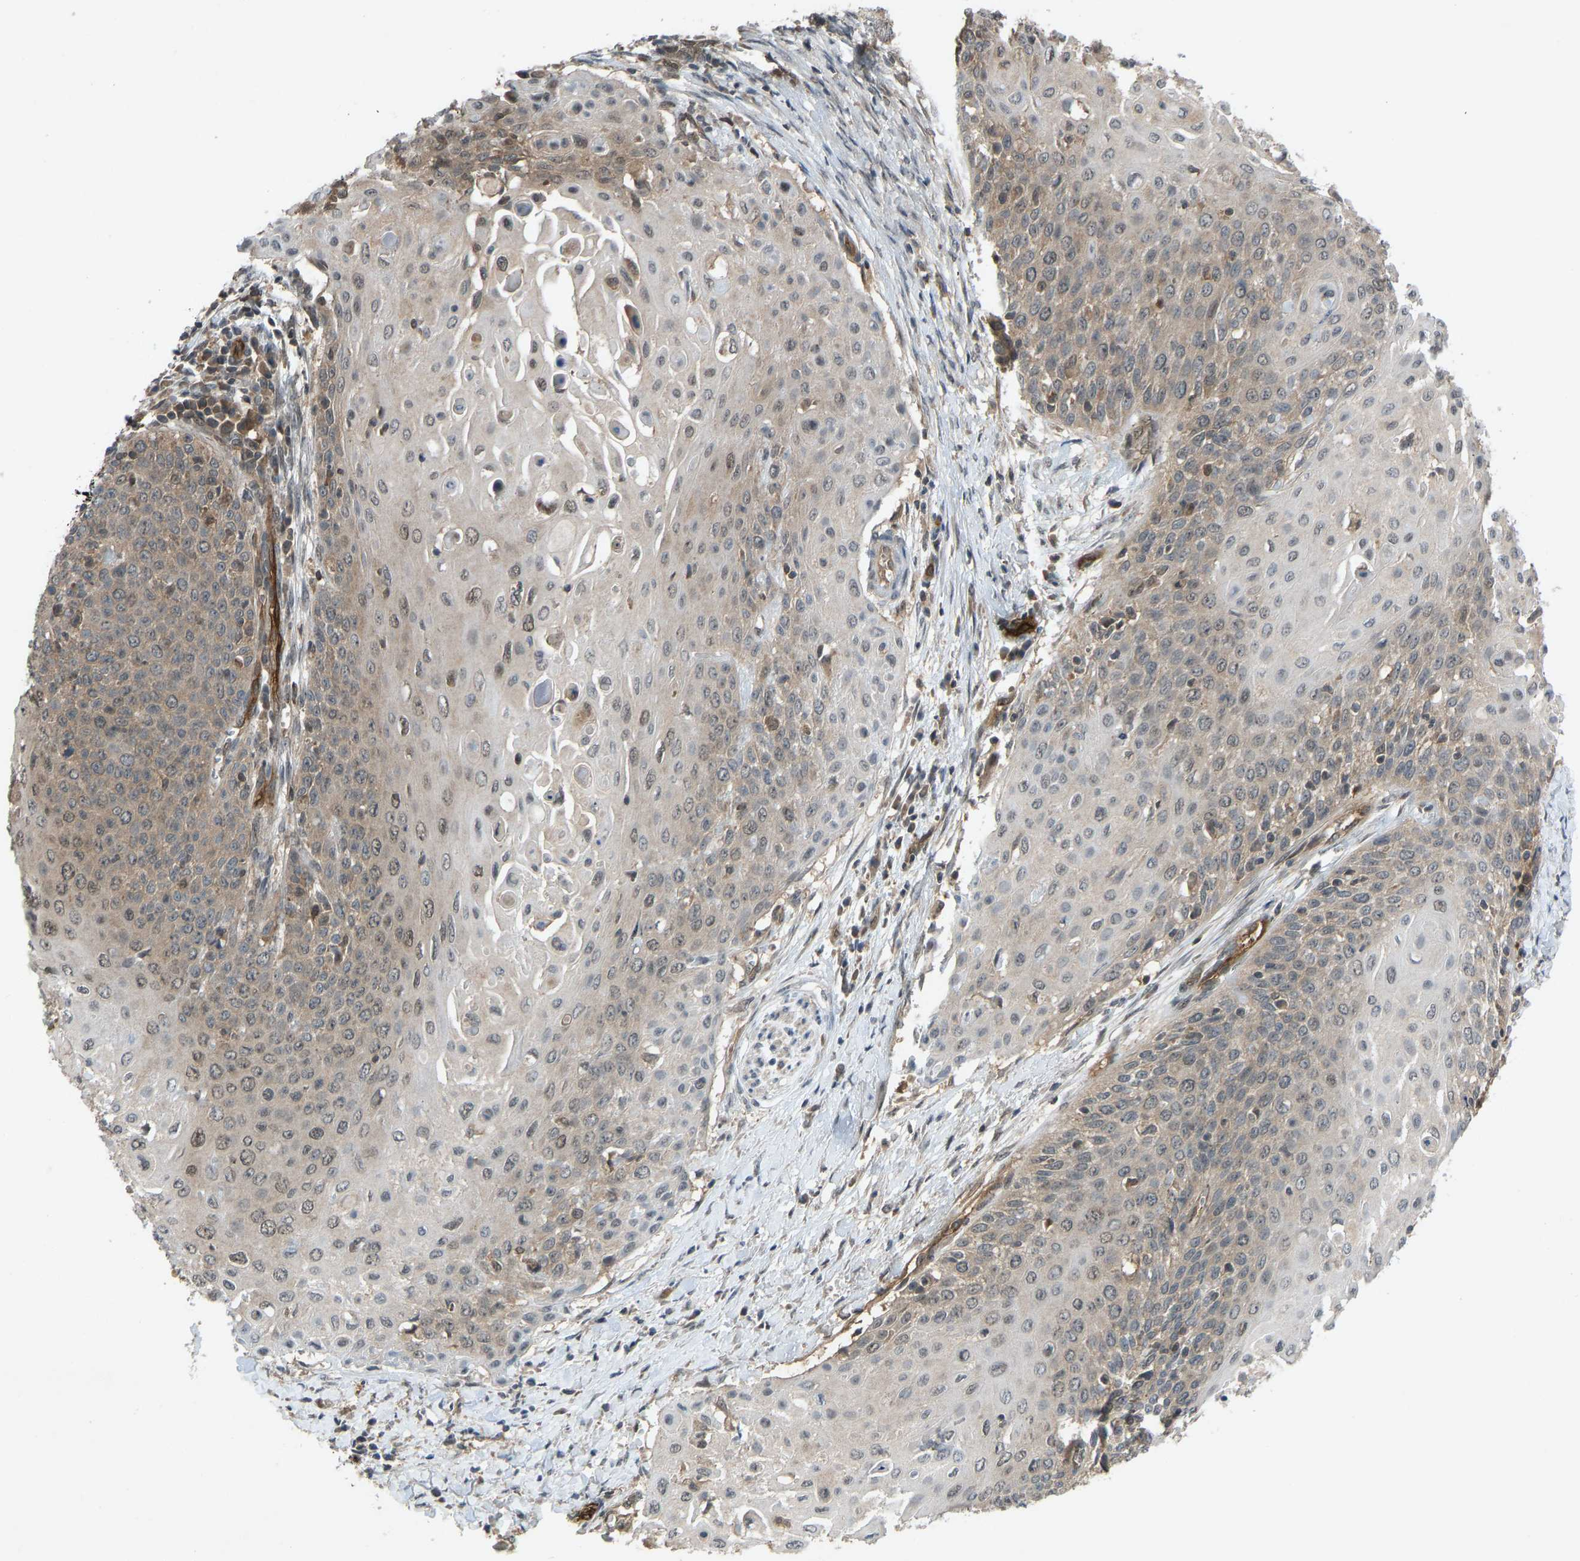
{"staining": {"intensity": "moderate", "quantity": ">75%", "location": "cytoplasmic/membranous,nuclear"}, "tissue": "cervical cancer", "cell_type": "Tumor cells", "image_type": "cancer", "snomed": [{"axis": "morphology", "description": "Squamous cell carcinoma, NOS"}, {"axis": "topography", "description": "Cervix"}], "caption": "The immunohistochemical stain shows moderate cytoplasmic/membranous and nuclear expression in tumor cells of squamous cell carcinoma (cervical) tissue.", "gene": "CCT8", "patient": {"sex": "female", "age": 39}}